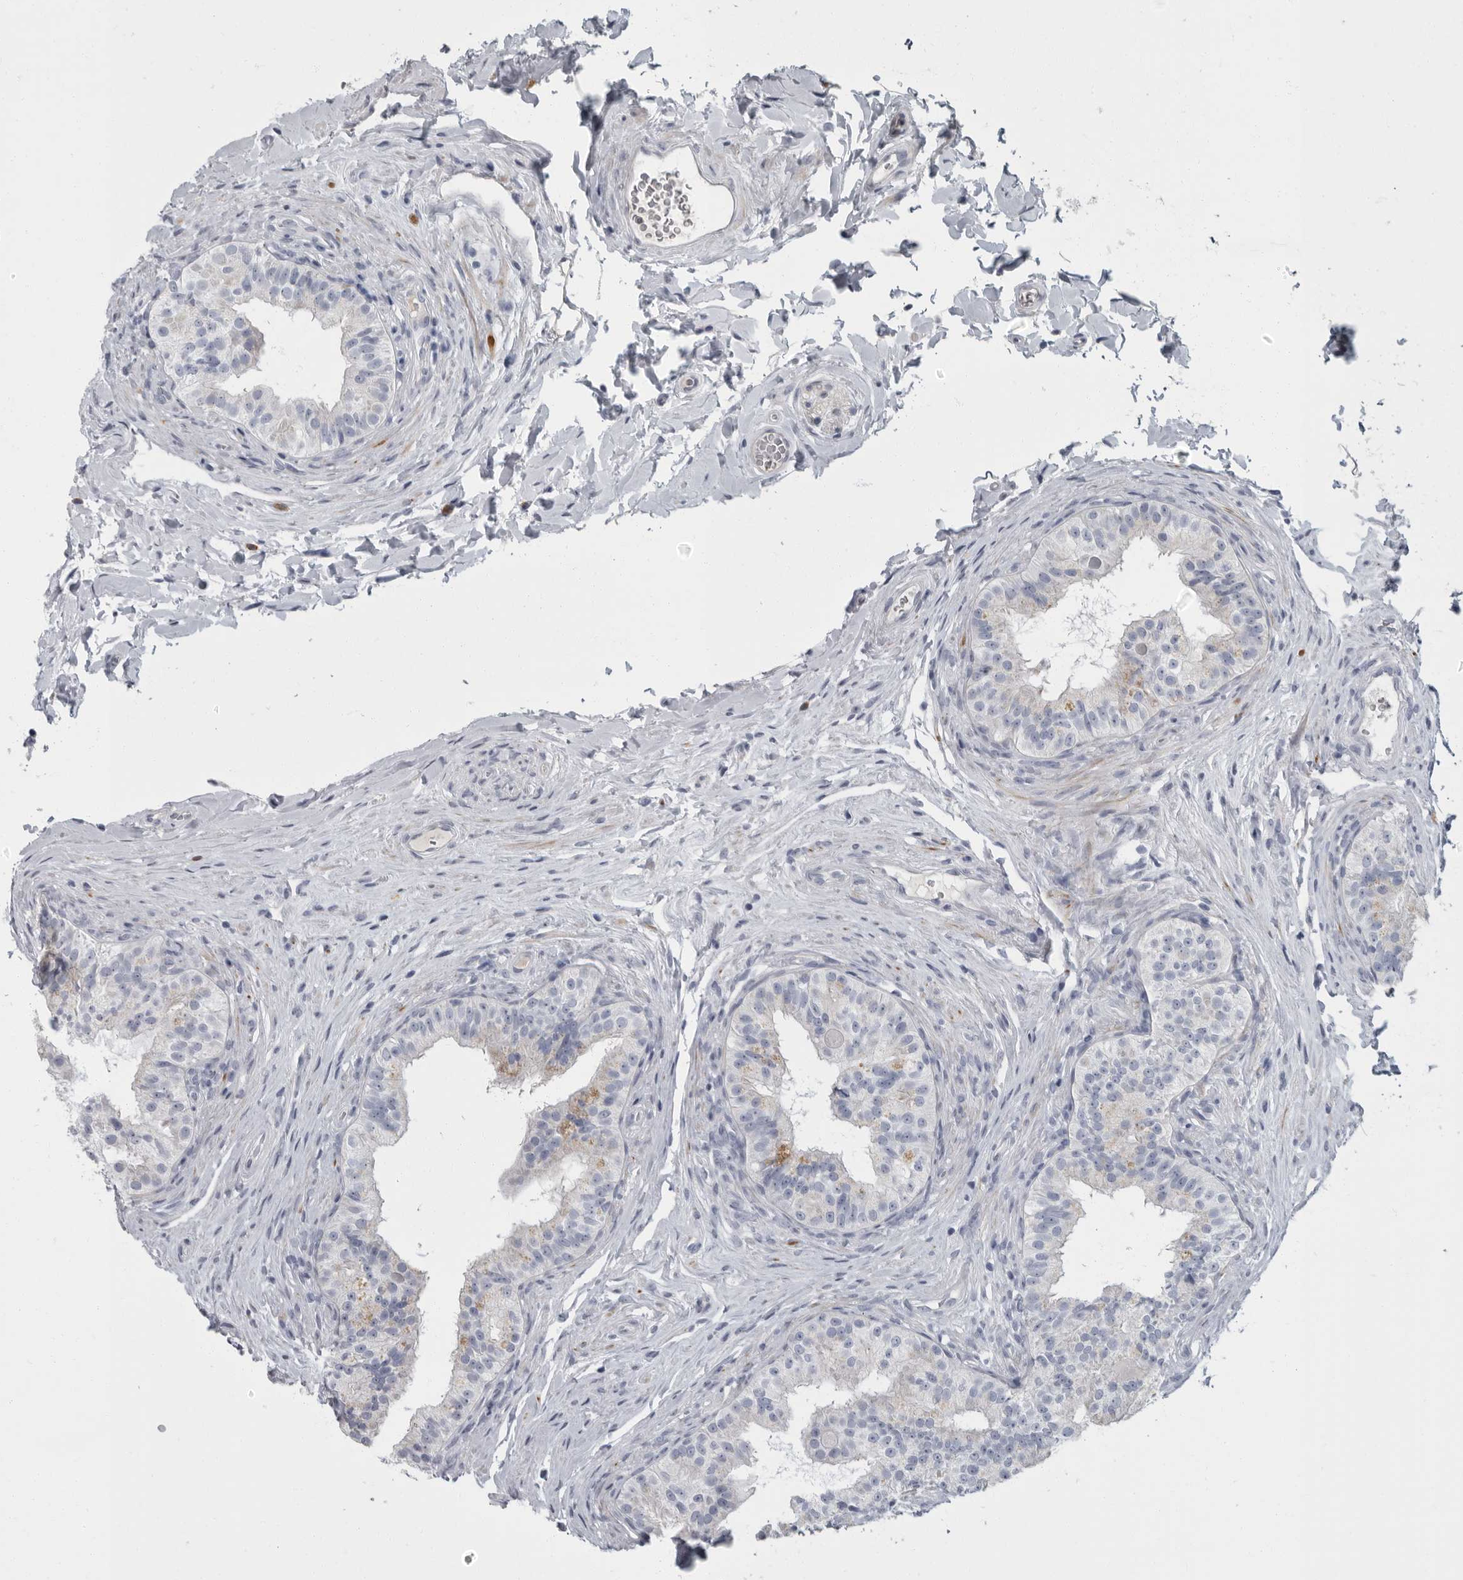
{"staining": {"intensity": "negative", "quantity": "none", "location": "none"}, "tissue": "epididymis", "cell_type": "Glandular cells", "image_type": "normal", "snomed": [{"axis": "morphology", "description": "Normal tissue, NOS"}, {"axis": "topography", "description": "Epididymis"}], "caption": "Immunohistochemistry (IHC) histopathology image of unremarkable epididymis stained for a protein (brown), which shows no expression in glandular cells. (Brightfield microscopy of DAB immunohistochemistry (IHC) at high magnification).", "gene": "SLC25A39", "patient": {"sex": "male", "age": 49}}